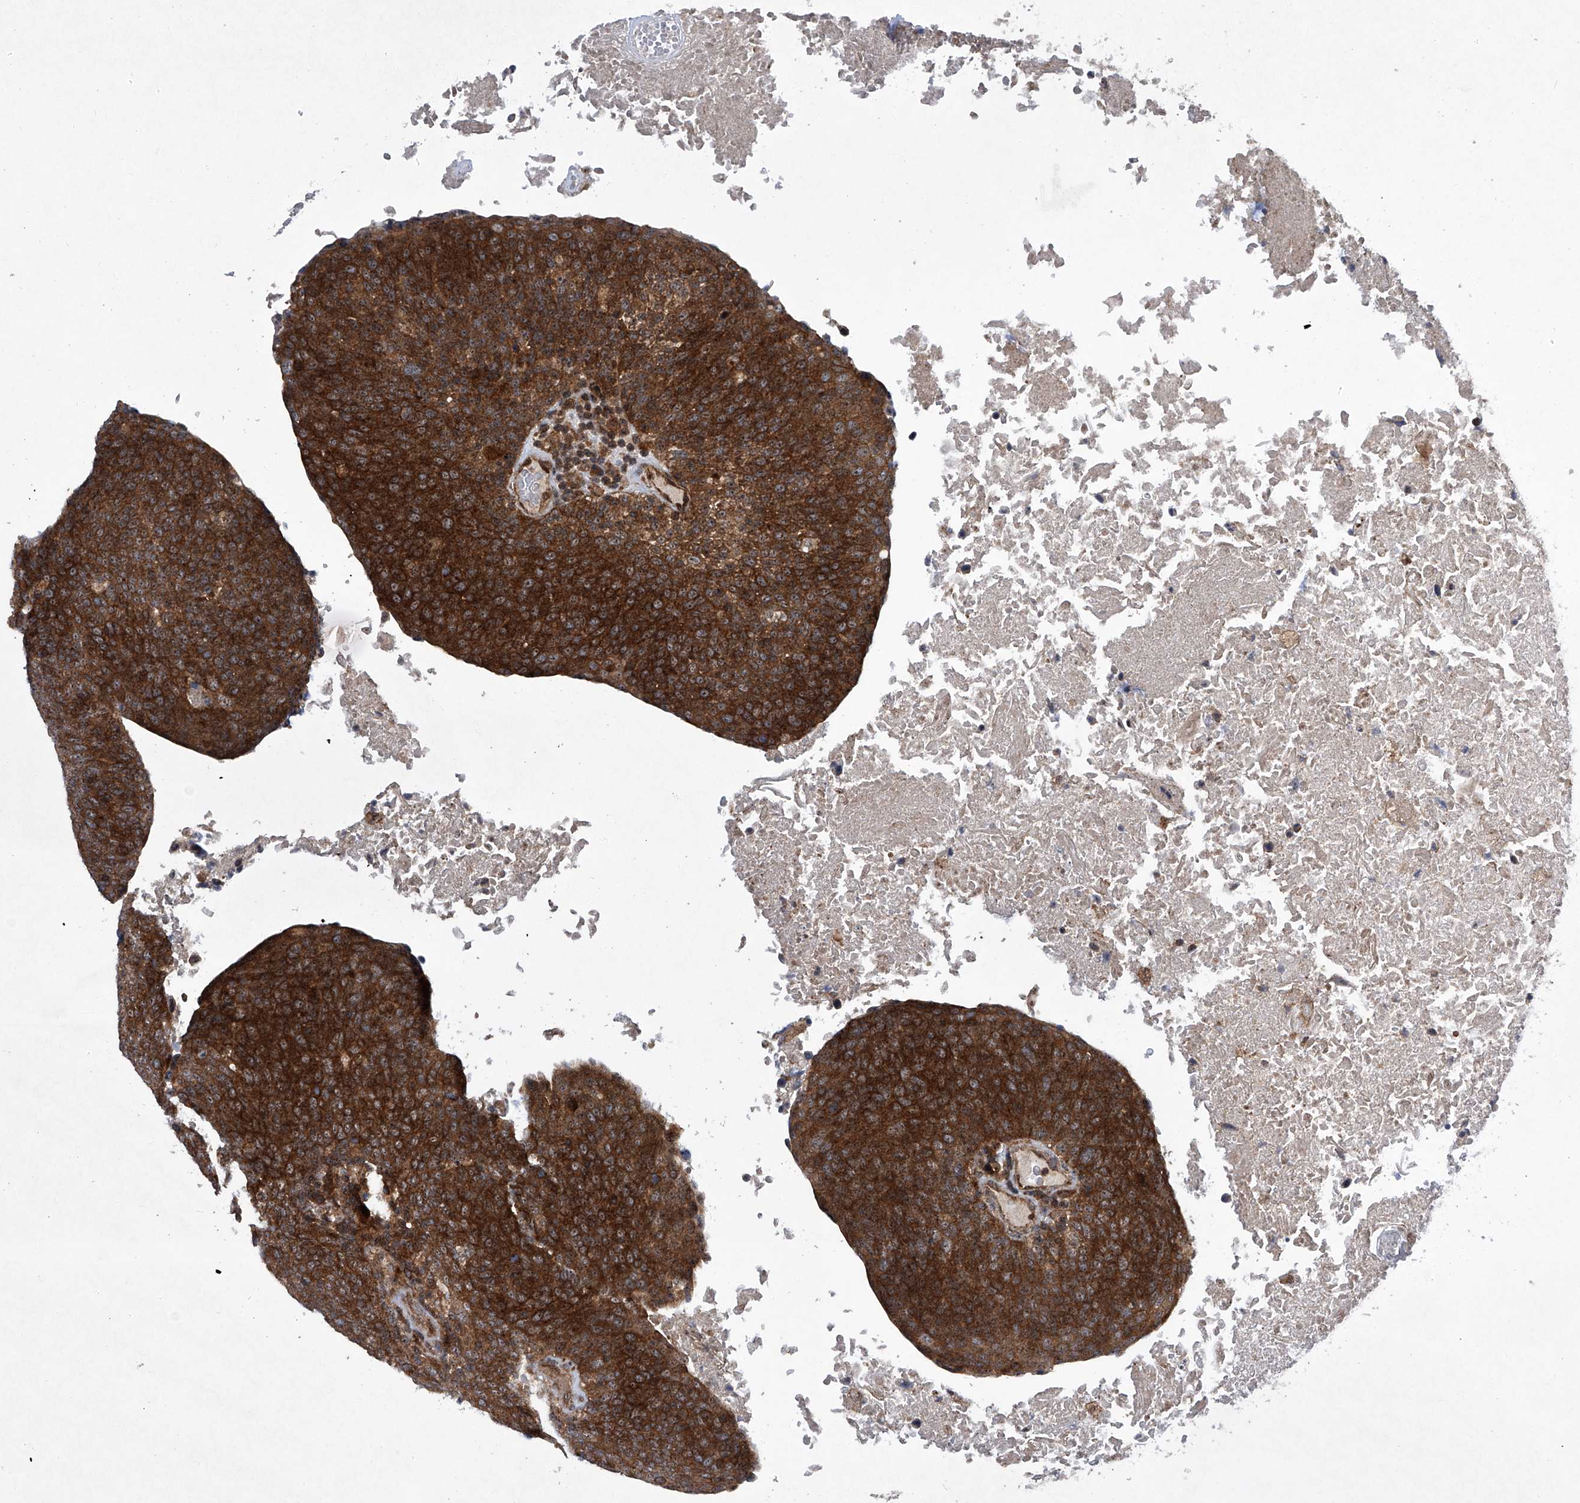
{"staining": {"intensity": "strong", "quantity": ">75%", "location": "nuclear"}, "tissue": "head and neck cancer", "cell_type": "Tumor cells", "image_type": "cancer", "snomed": [{"axis": "morphology", "description": "Squamous cell carcinoma, NOS"}, {"axis": "morphology", "description": "Squamous cell carcinoma, metastatic, NOS"}, {"axis": "topography", "description": "Lymph node"}, {"axis": "topography", "description": "Head-Neck"}], "caption": "The image displays staining of head and neck squamous cell carcinoma, revealing strong nuclear protein positivity (brown color) within tumor cells.", "gene": "CISH", "patient": {"sex": "male", "age": 62}}